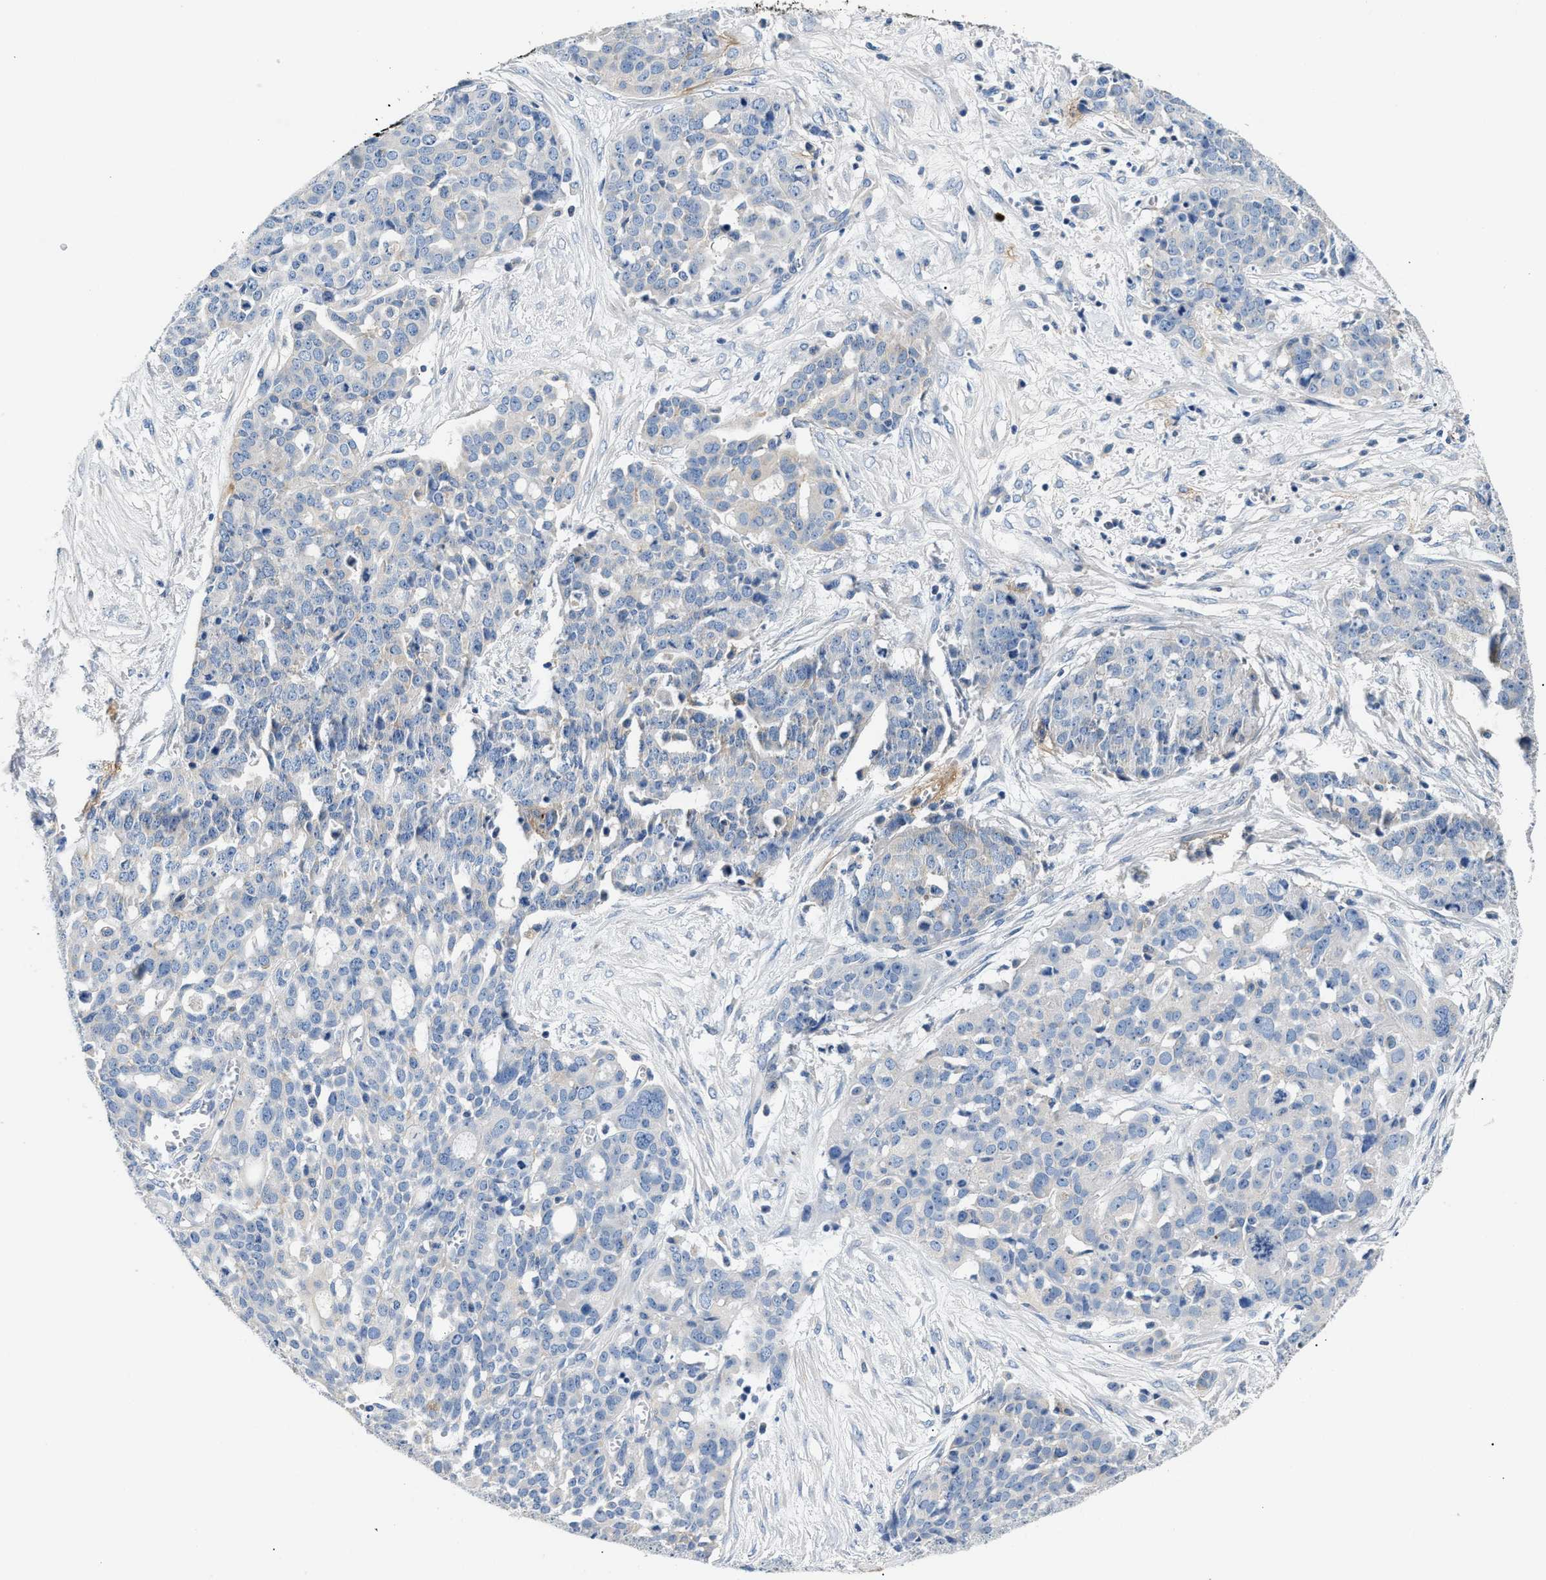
{"staining": {"intensity": "negative", "quantity": "none", "location": "none"}, "tissue": "ovarian cancer", "cell_type": "Tumor cells", "image_type": "cancer", "snomed": [{"axis": "morphology", "description": "Cystadenocarcinoma, serous, NOS"}, {"axis": "topography", "description": "Soft tissue"}, {"axis": "topography", "description": "Ovary"}], "caption": "A histopathology image of serous cystadenocarcinoma (ovarian) stained for a protein shows no brown staining in tumor cells. (DAB immunohistochemistry (IHC), high magnification).", "gene": "TUT7", "patient": {"sex": "female", "age": 57}}